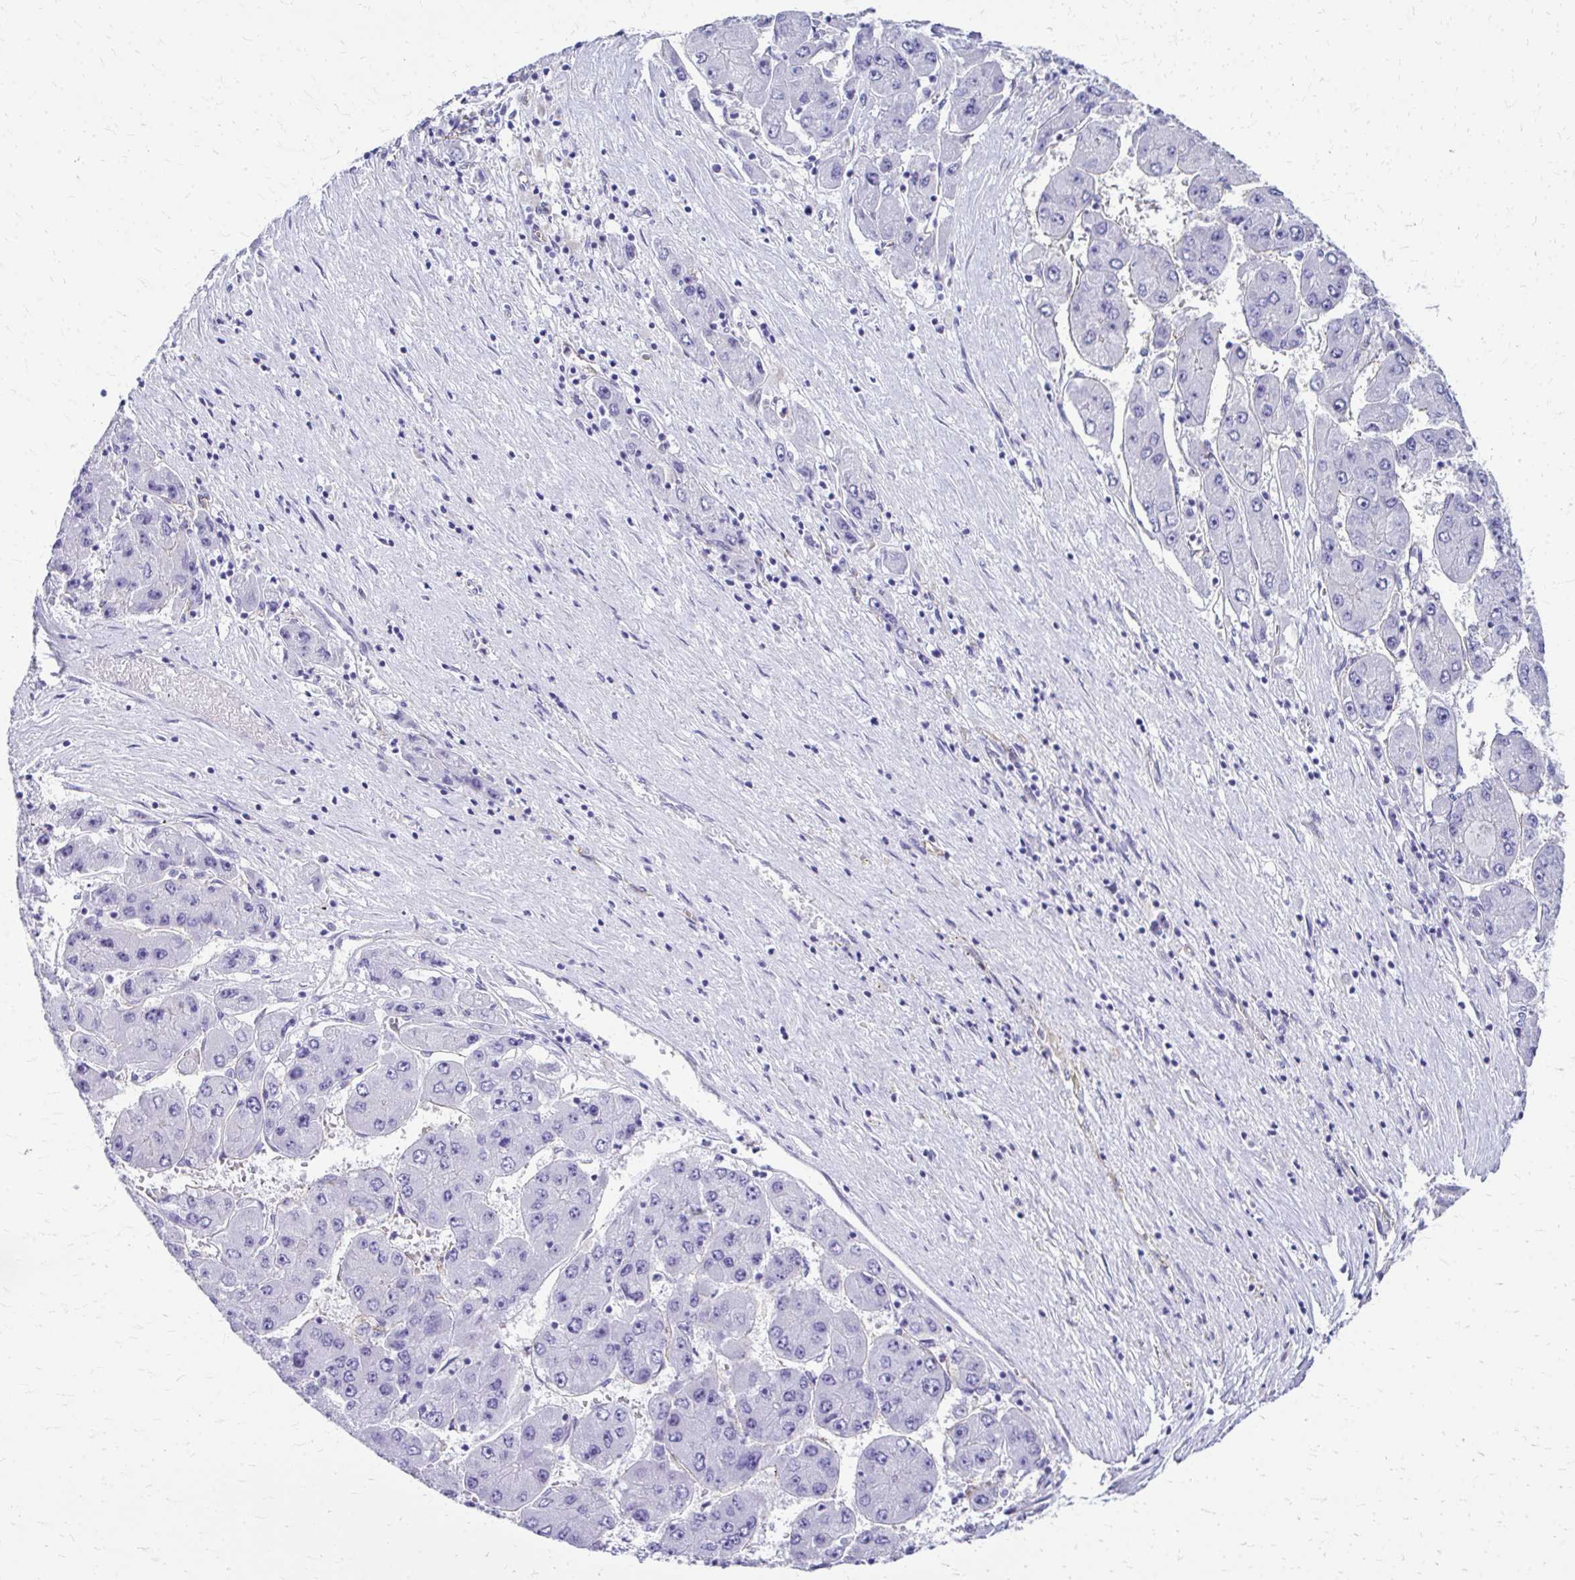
{"staining": {"intensity": "negative", "quantity": "none", "location": "none"}, "tissue": "liver cancer", "cell_type": "Tumor cells", "image_type": "cancer", "snomed": [{"axis": "morphology", "description": "Carcinoma, Hepatocellular, NOS"}, {"axis": "topography", "description": "Liver"}], "caption": "This is a image of IHC staining of liver cancer (hepatocellular carcinoma), which shows no positivity in tumor cells. (Brightfield microscopy of DAB immunohistochemistry (IHC) at high magnification).", "gene": "TPSG1", "patient": {"sex": "female", "age": 61}}